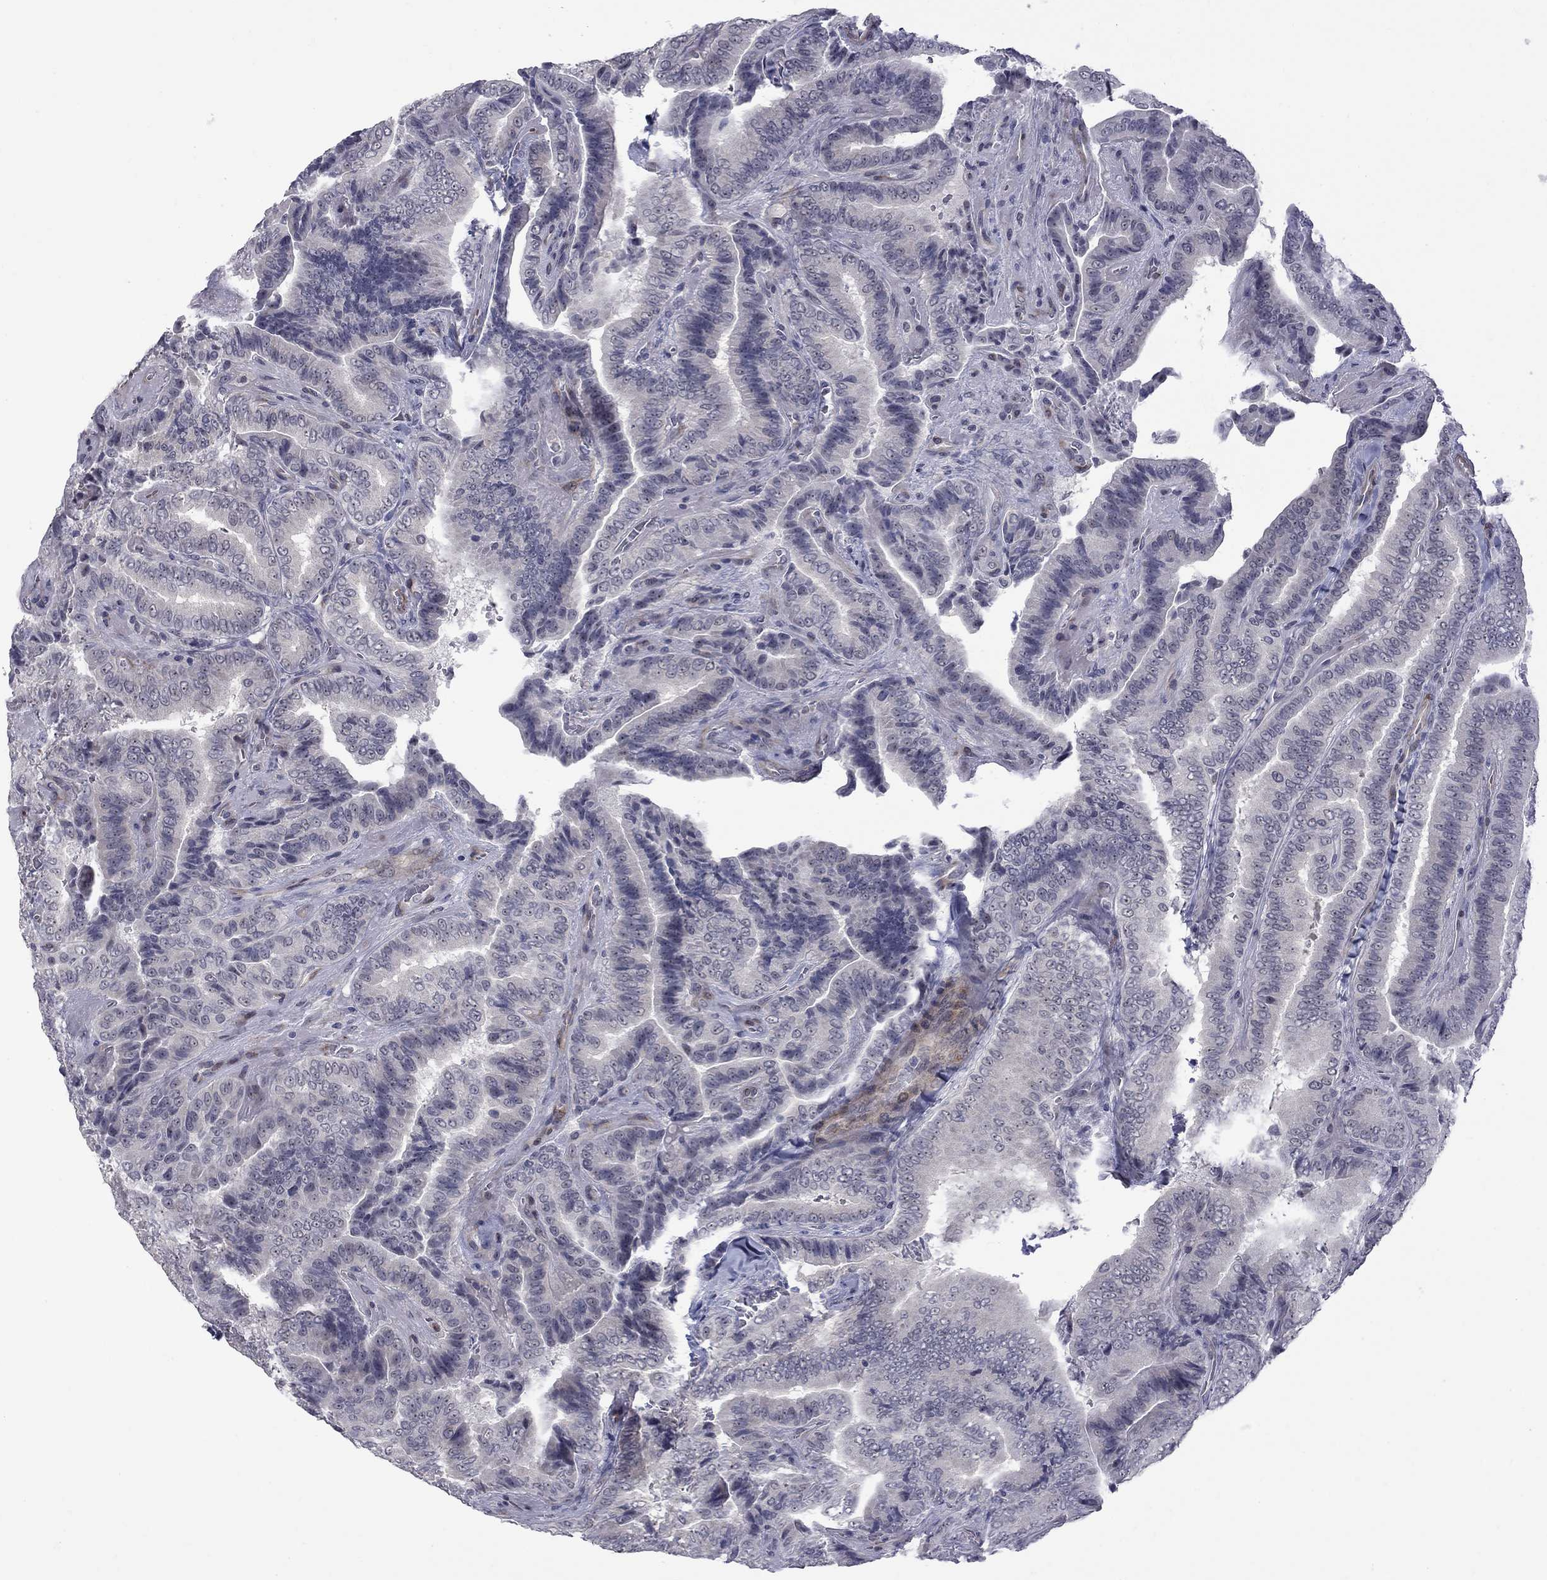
{"staining": {"intensity": "negative", "quantity": "none", "location": "none"}, "tissue": "thyroid cancer", "cell_type": "Tumor cells", "image_type": "cancer", "snomed": [{"axis": "morphology", "description": "Papillary adenocarcinoma, NOS"}, {"axis": "topography", "description": "Thyroid gland"}], "caption": "High magnification brightfield microscopy of thyroid cancer (papillary adenocarcinoma) stained with DAB (3,3'-diaminobenzidine) (brown) and counterstained with hematoxylin (blue): tumor cells show no significant staining. (Brightfield microscopy of DAB immunohistochemistry at high magnification).", "gene": "GSG1L", "patient": {"sex": "male", "age": 61}}